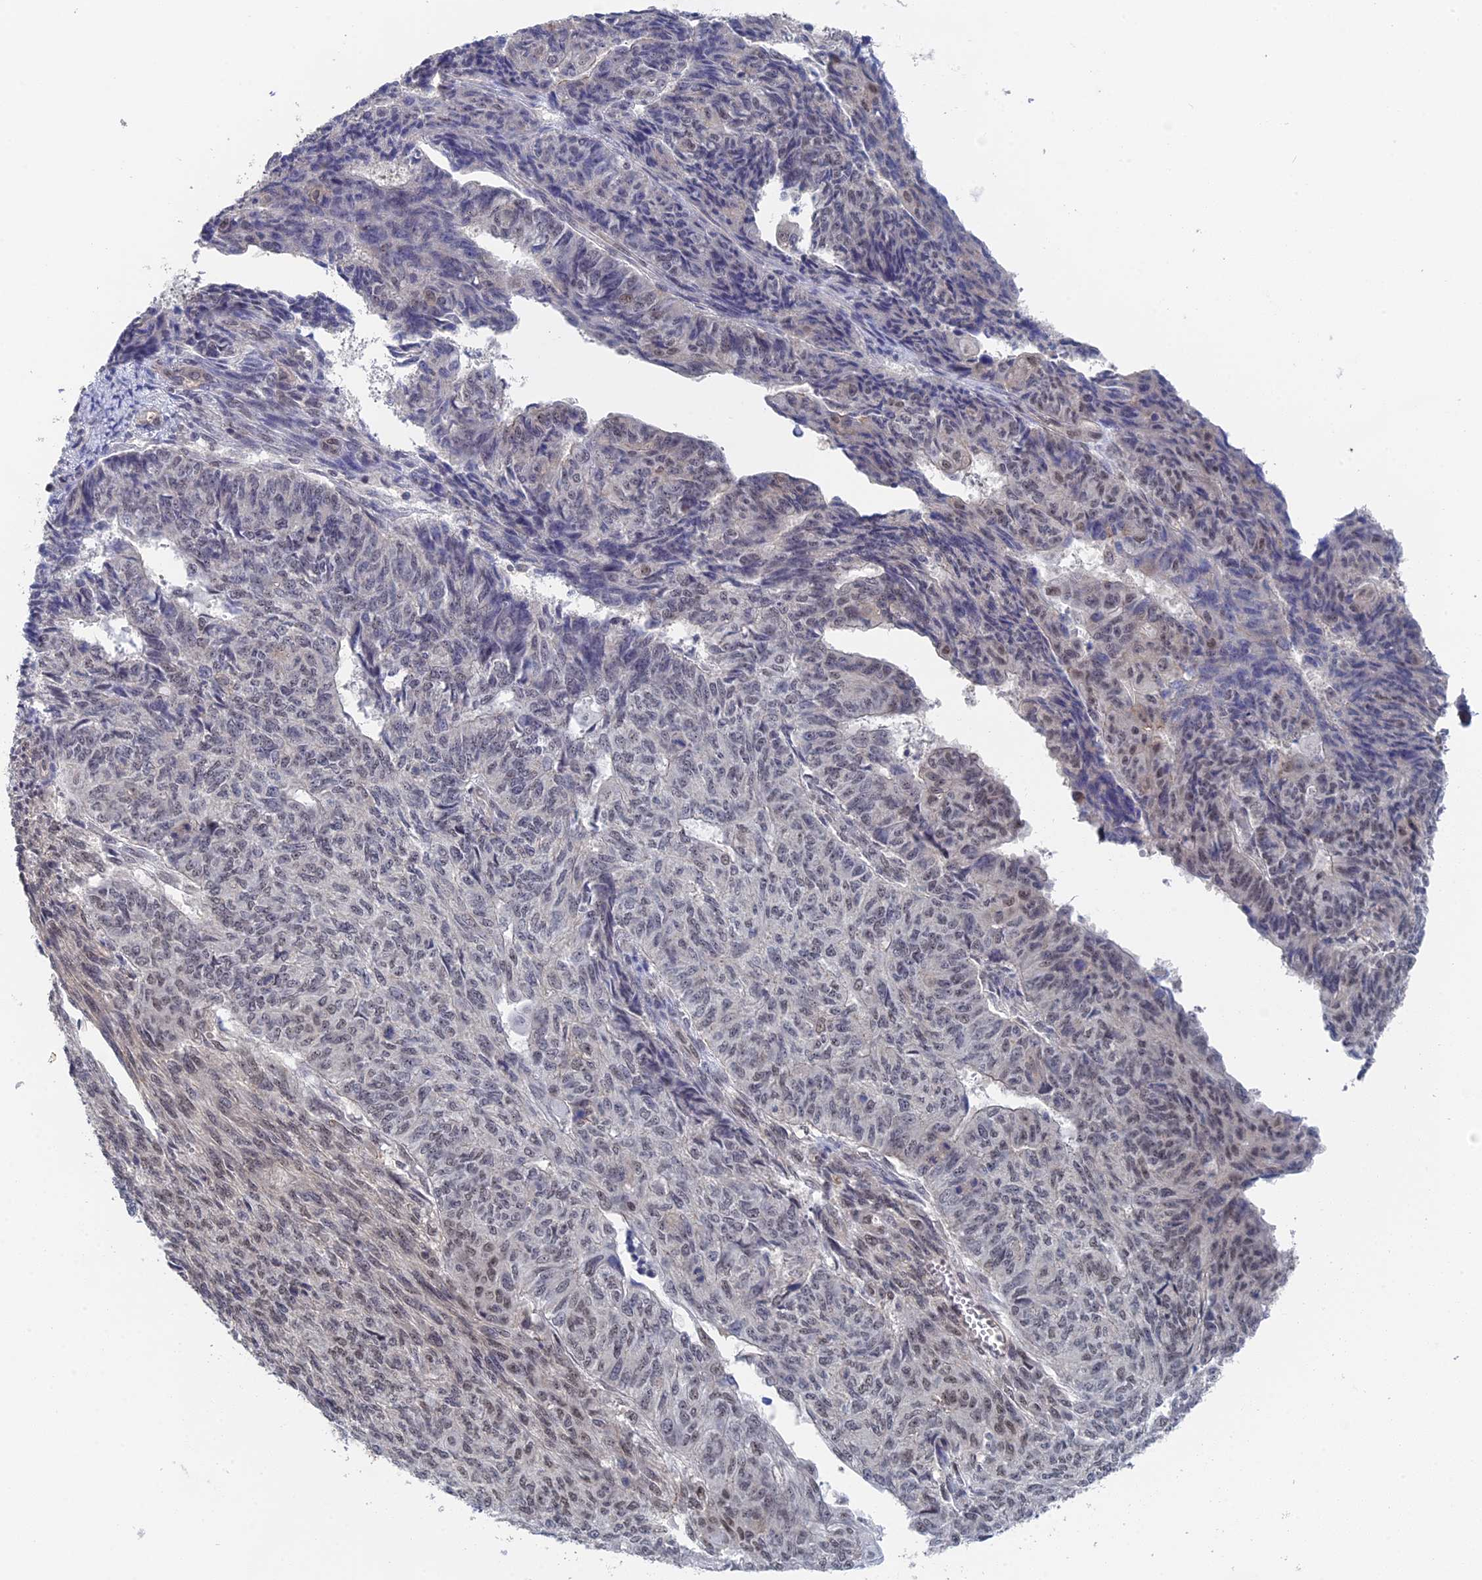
{"staining": {"intensity": "weak", "quantity": "25%-75%", "location": "nuclear"}, "tissue": "endometrial cancer", "cell_type": "Tumor cells", "image_type": "cancer", "snomed": [{"axis": "morphology", "description": "Adenocarcinoma, NOS"}, {"axis": "topography", "description": "Endometrium"}], "caption": "Brown immunohistochemical staining in adenocarcinoma (endometrial) shows weak nuclear staining in about 25%-75% of tumor cells.", "gene": "TSSC4", "patient": {"sex": "female", "age": 32}}